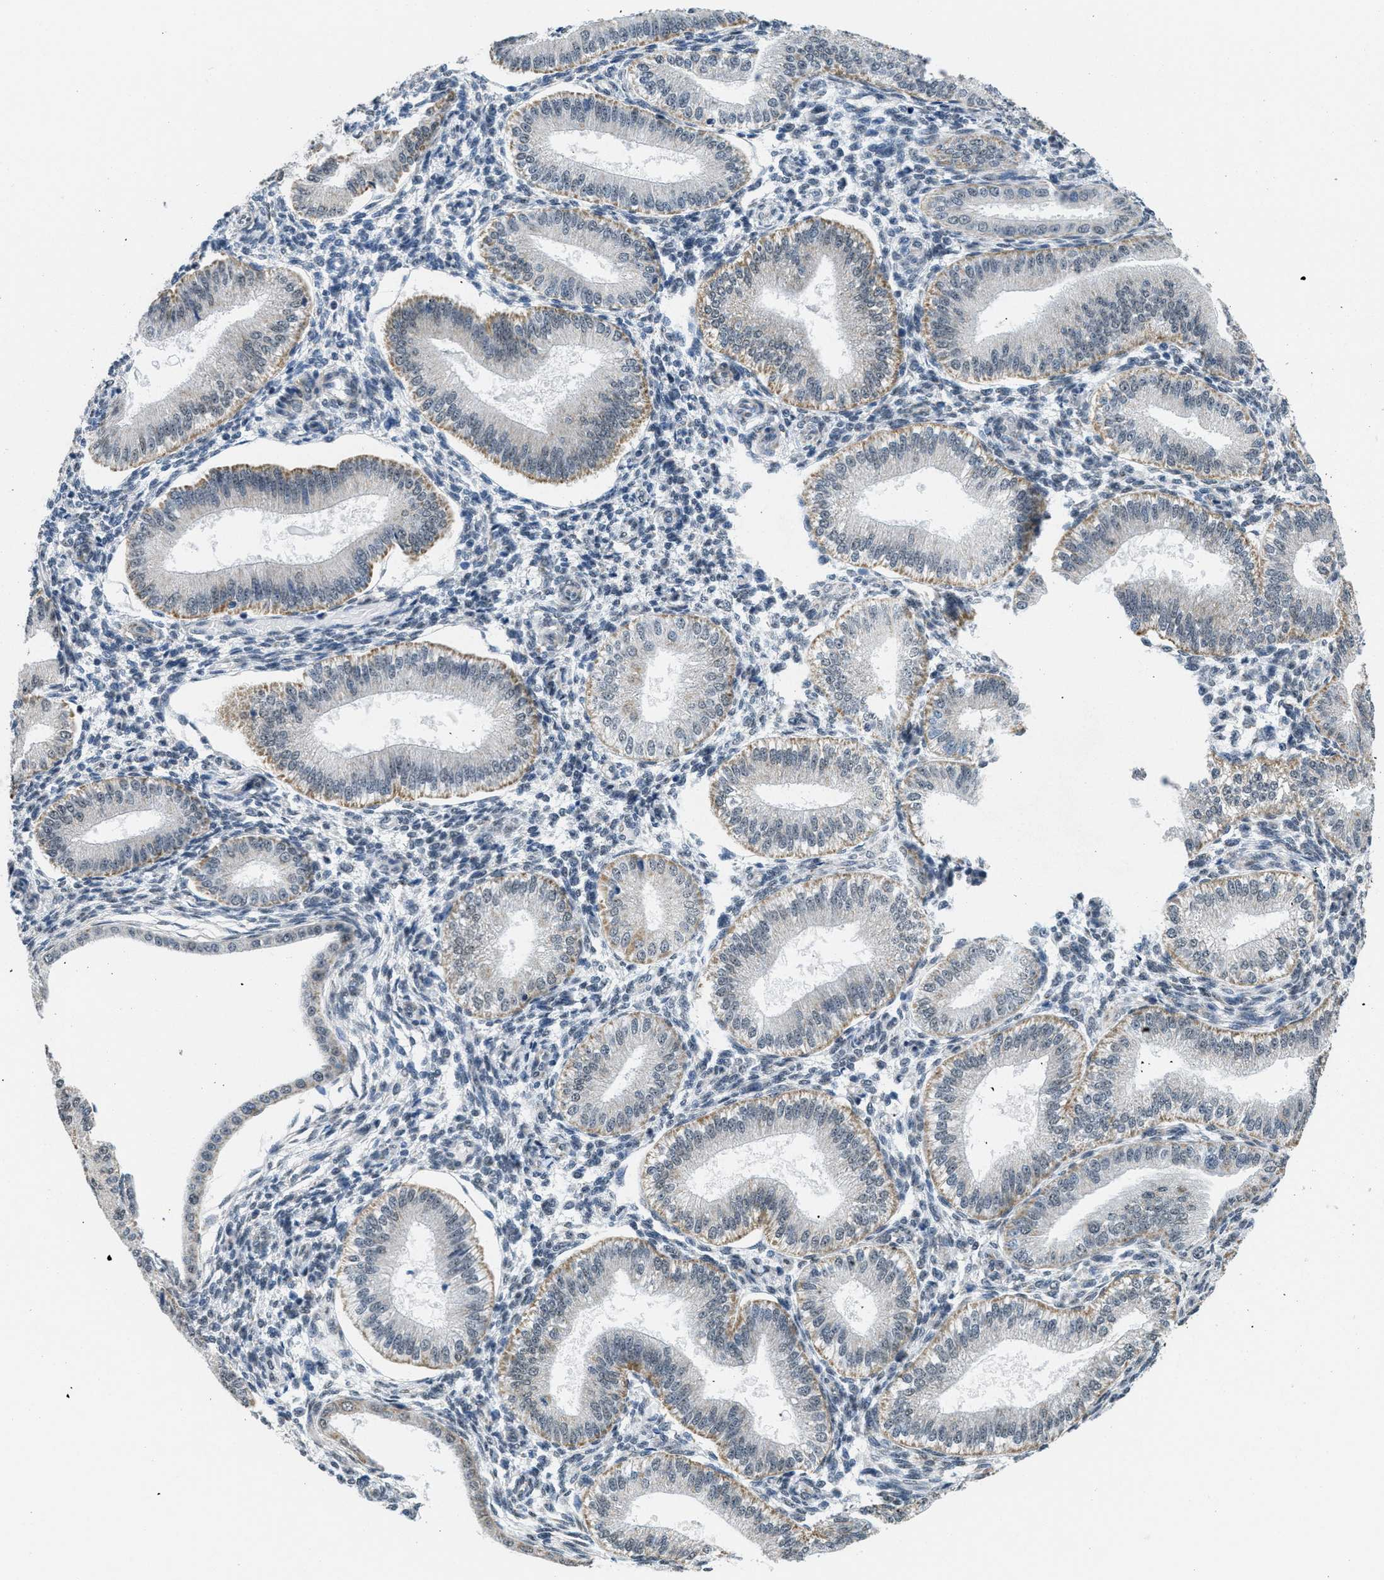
{"staining": {"intensity": "negative", "quantity": "none", "location": "none"}, "tissue": "endometrium", "cell_type": "Cells in endometrial stroma", "image_type": "normal", "snomed": [{"axis": "morphology", "description": "Normal tissue, NOS"}, {"axis": "topography", "description": "Endometrium"}], "caption": "Histopathology image shows no protein expression in cells in endometrial stroma of normal endometrium. (Immunohistochemistry (ihc), brightfield microscopy, high magnification).", "gene": "TOMM70", "patient": {"sex": "female", "age": 39}}